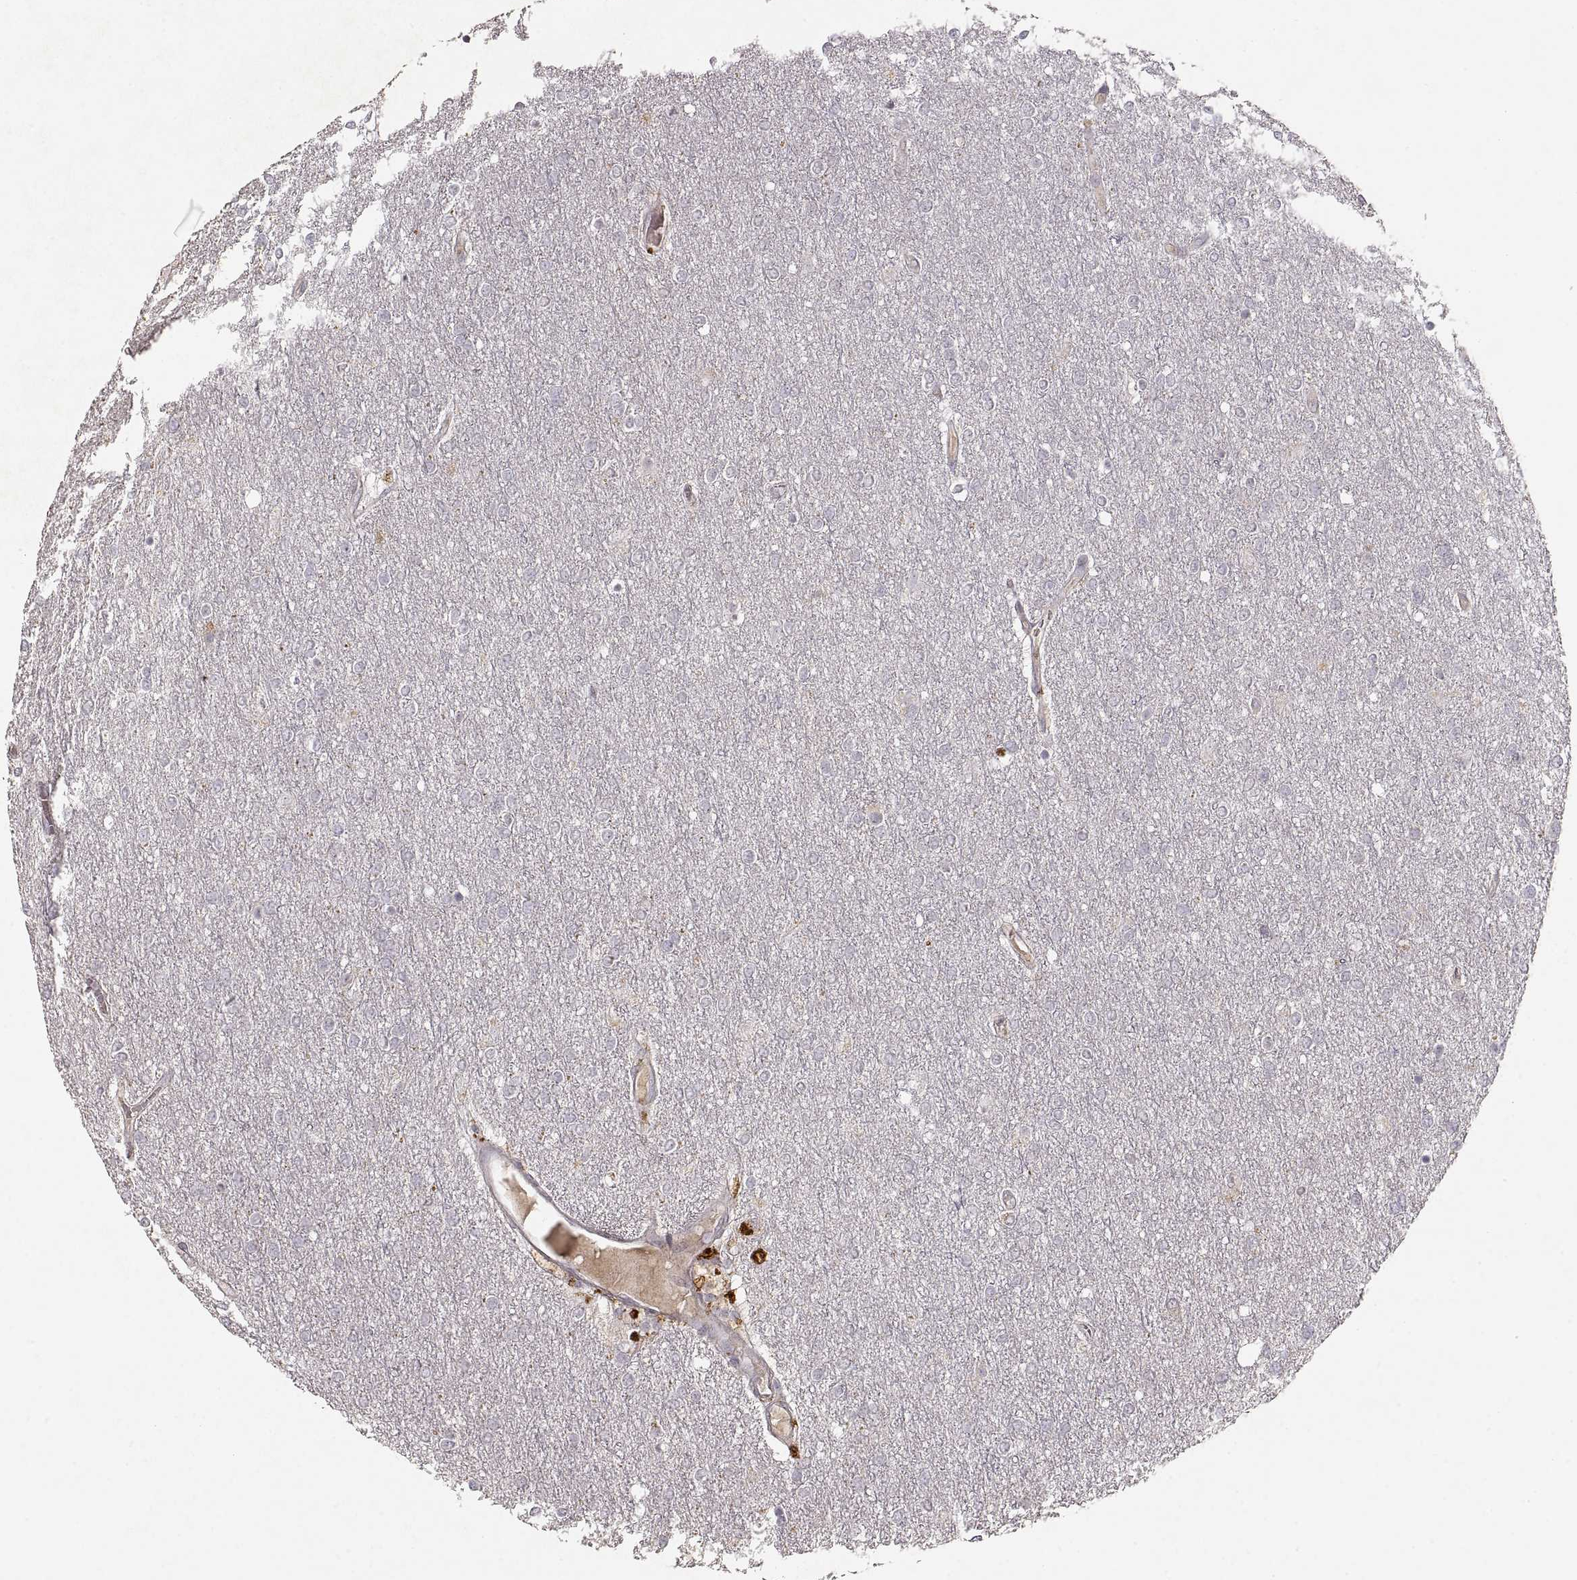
{"staining": {"intensity": "negative", "quantity": "none", "location": "none"}, "tissue": "glioma", "cell_type": "Tumor cells", "image_type": "cancer", "snomed": [{"axis": "morphology", "description": "Glioma, malignant, High grade"}, {"axis": "topography", "description": "Brain"}], "caption": "DAB immunohistochemical staining of human glioma shows no significant staining in tumor cells.", "gene": "LAMC2", "patient": {"sex": "female", "age": 61}}